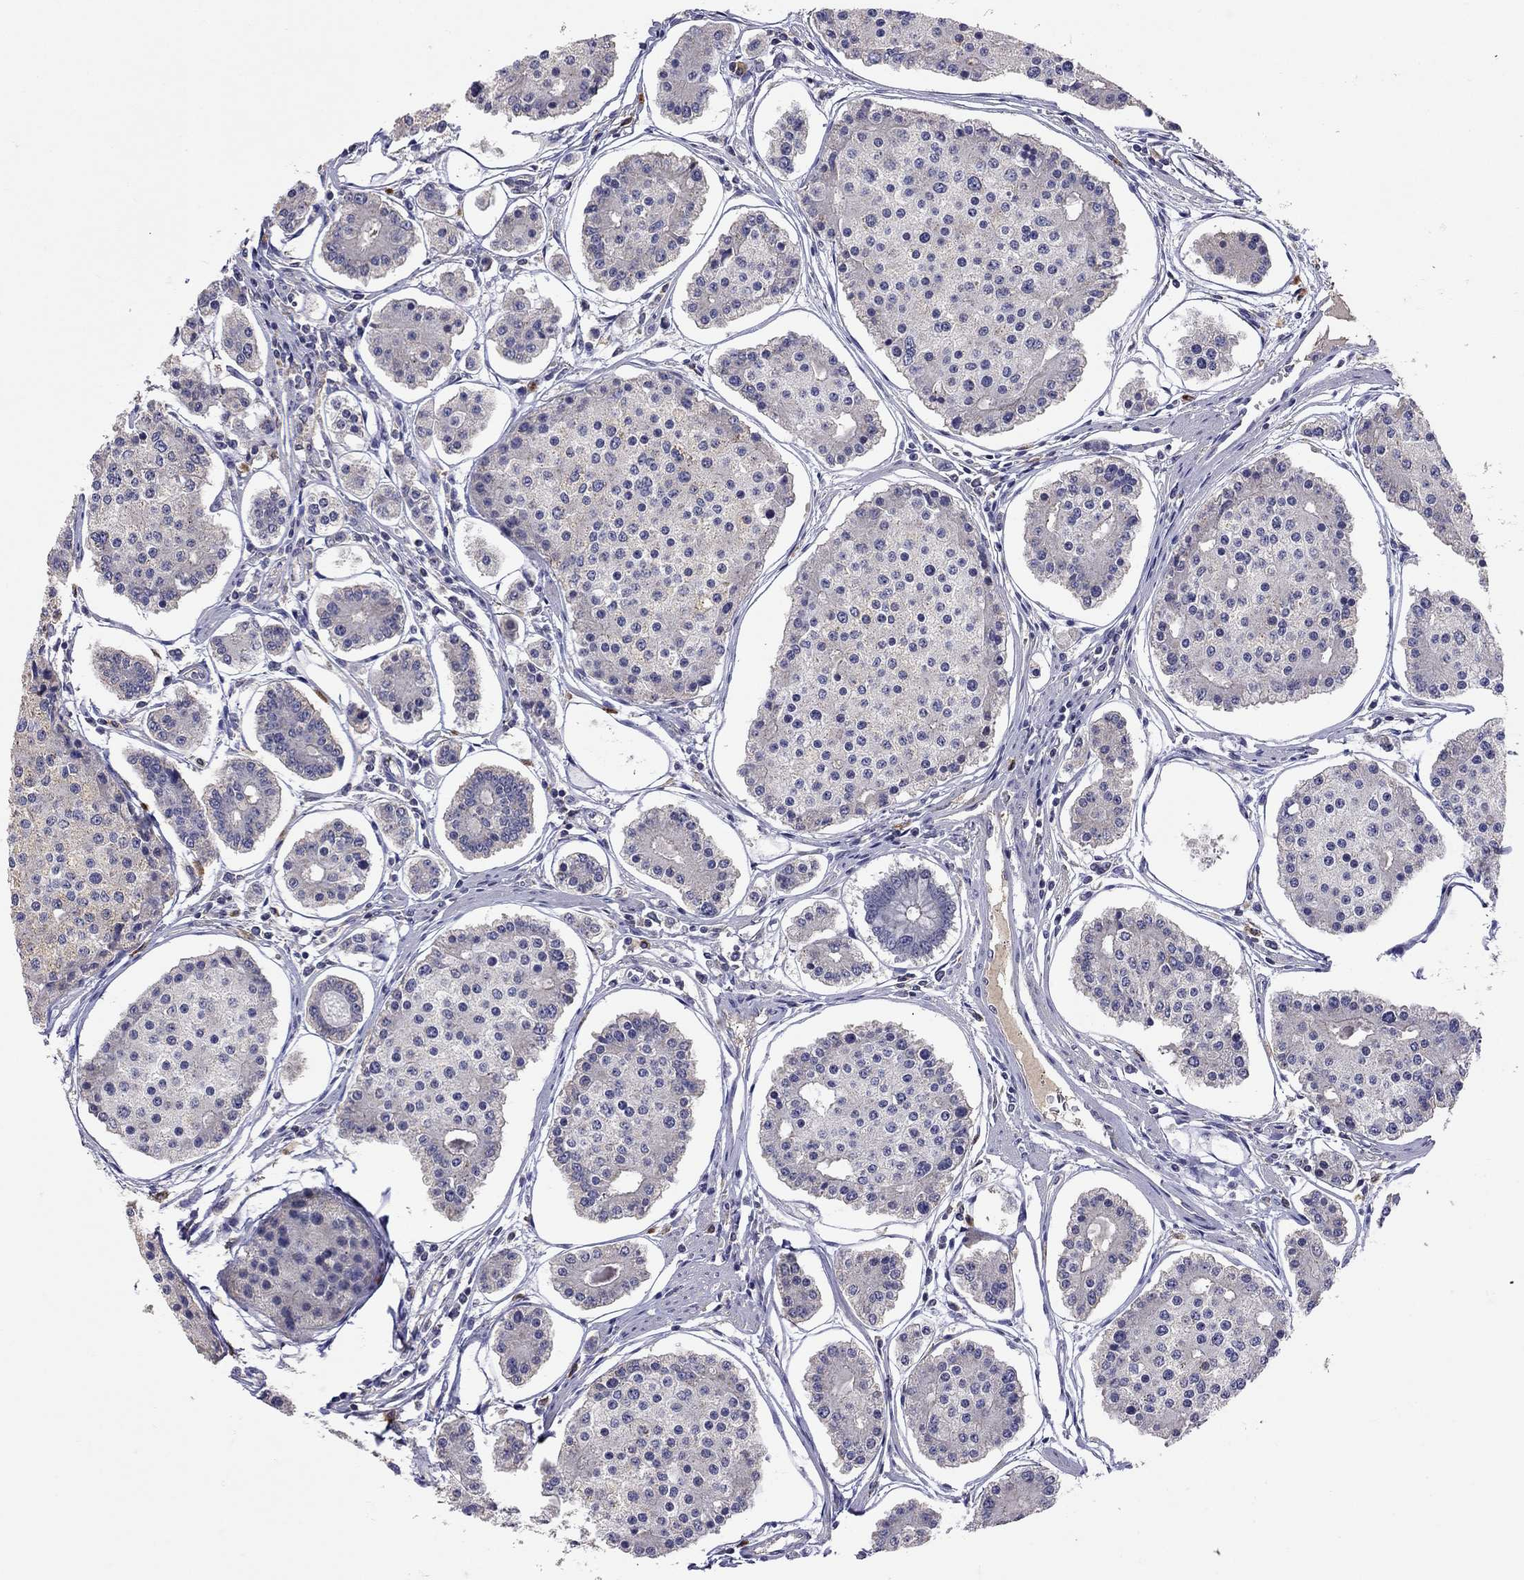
{"staining": {"intensity": "negative", "quantity": "none", "location": "none"}, "tissue": "carcinoid", "cell_type": "Tumor cells", "image_type": "cancer", "snomed": [{"axis": "morphology", "description": "Carcinoid, malignant, NOS"}, {"axis": "topography", "description": "Small intestine"}], "caption": "A micrograph of human carcinoid is negative for staining in tumor cells.", "gene": "RTP5", "patient": {"sex": "female", "age": 65}}